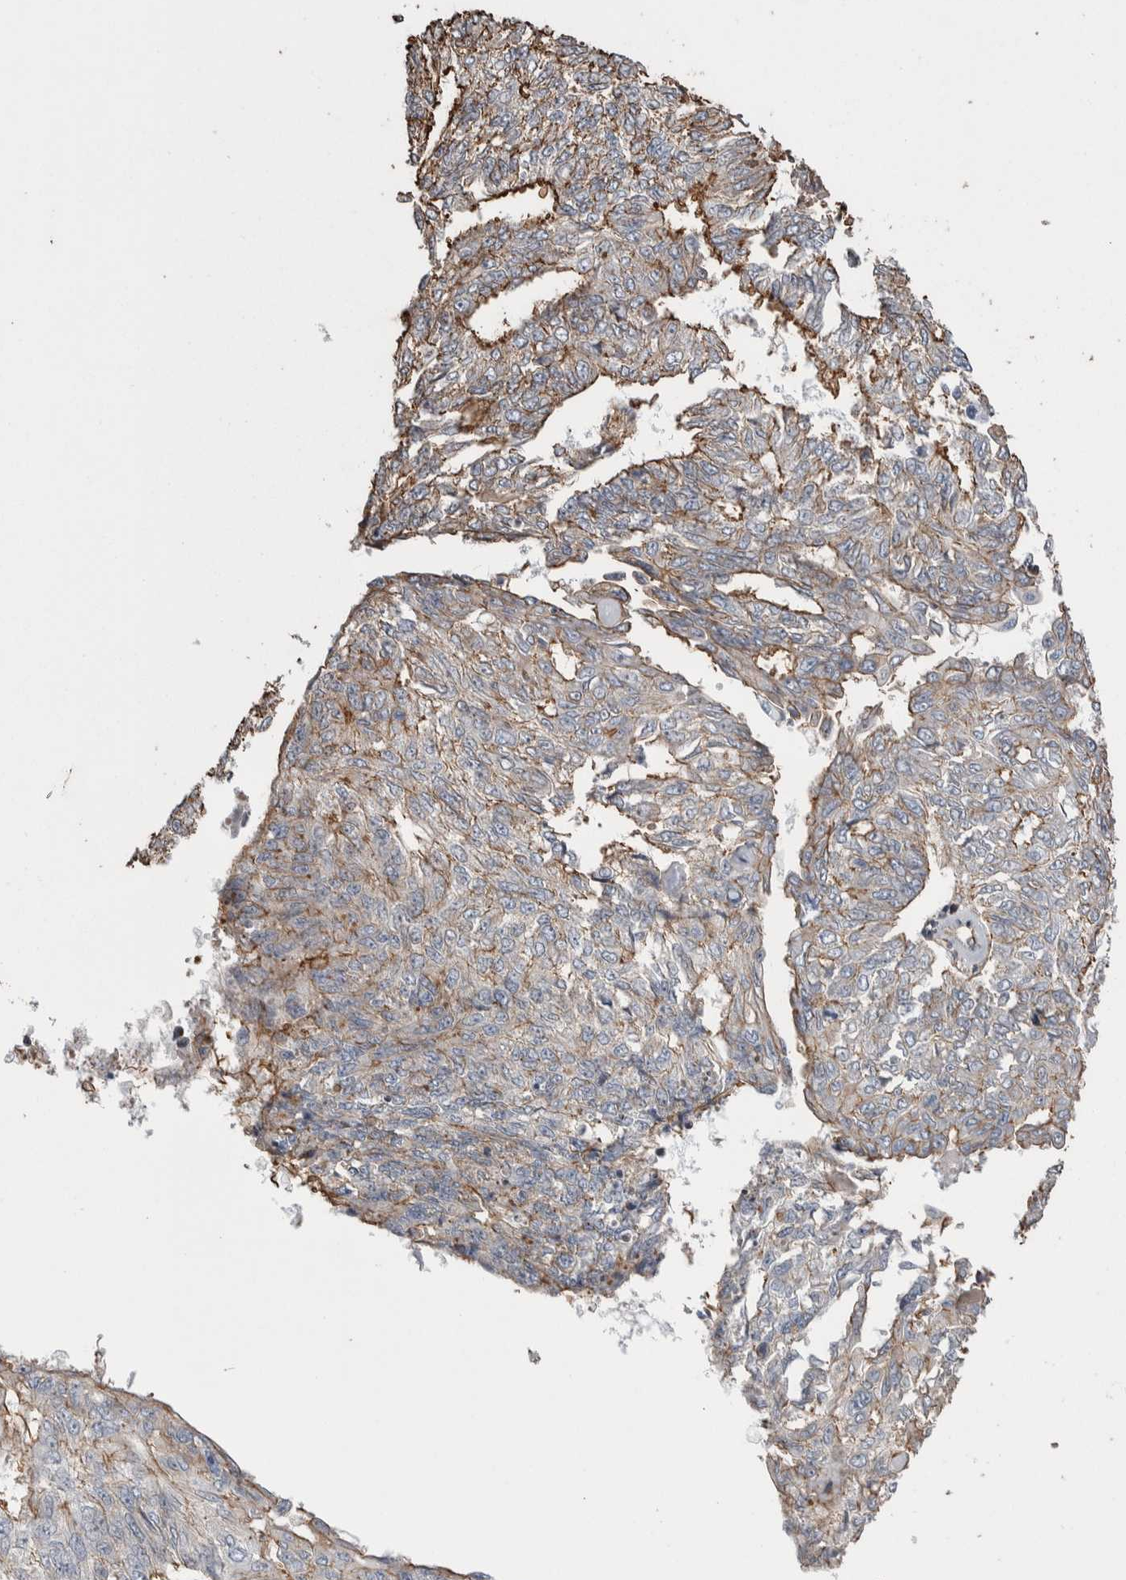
{"staining": {"intensity": "moderate", "quantity": "25%-75%", "location": "cytoplasmic/membranous"}, "tissue": "endometrial cancer", "cell_type": "Tumor cells", "image_type": "cancer", "snomed": [{"axis": "morphology", "description": "Adenocarcinoma, NOS"}, {"axis": "topography", "description": "Endometrium"}], "caption": "Immunohistochemistry (IHC) (DAB (3,3'-diaminobenzidine)) staining of human endometrial cancer (adenocarcinoma) displays moderate cytoplasmic/membranous protein staining in about 25%-75% of tumor cells.", "gene": "ENPP2", "patient": {"sex": "female", "age": 32}}